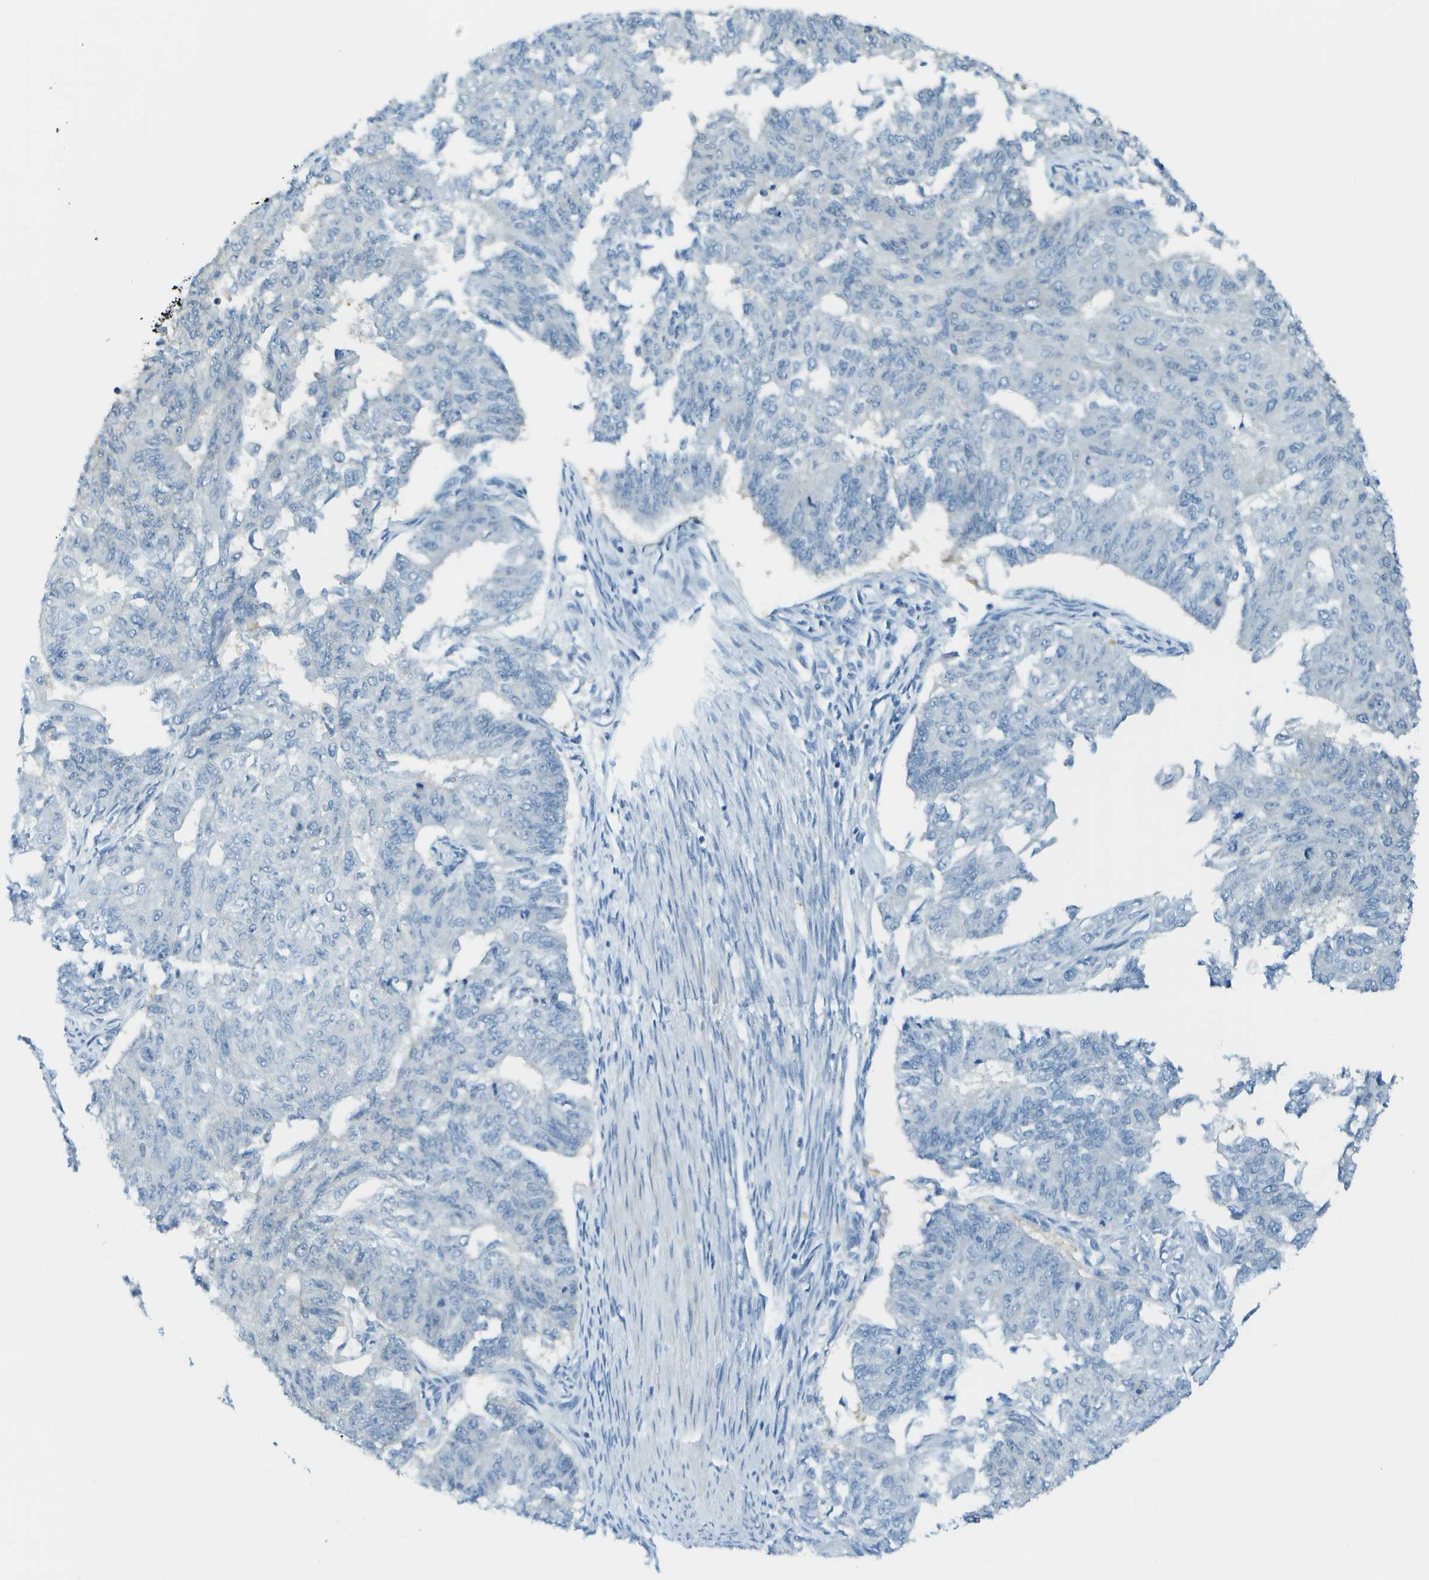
{"staining": {"intensity": "negative", "quantity": "none", "location": "none"}, "tissue": "endometrial cancer", "cell_type": "Tumor cells", "image_type": "cancer", "snomed": [{"axis": "morphology", "description": "Adenocarcinoma, NOS"}, {"axis": "topography", "description": "Endometrium"}], "caption": "Endometrial adenocarcinoma stained for a protein using IHC reveals no positivity tumor cells.", "gene": "NEK11", "patient": {"sex": "female", "age": 32}}